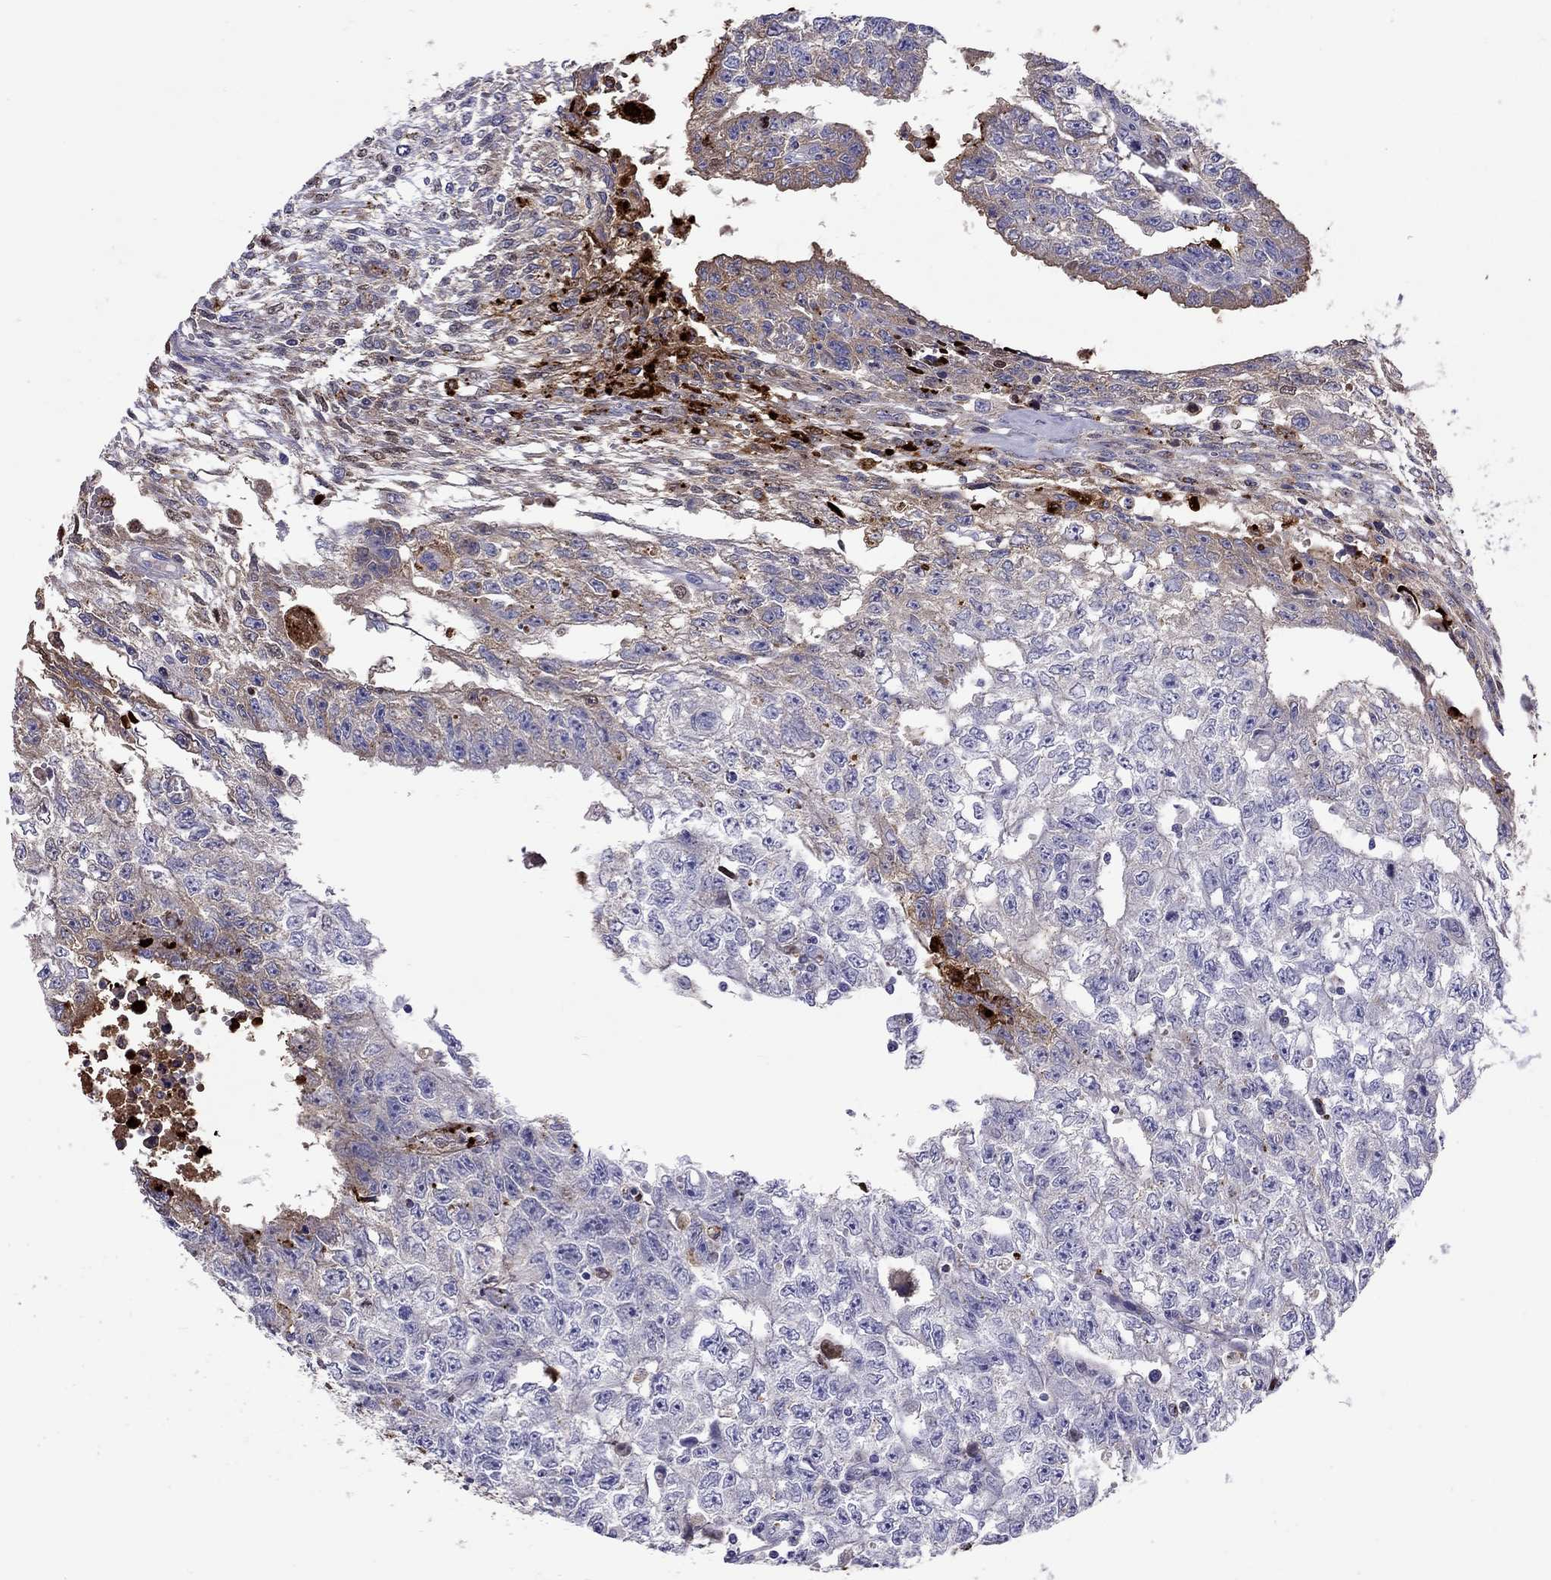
{"staining": {"intensity": "weak", "quantity": "<25%", "location": "cytoplasmic/membranous"}, "tissue": "testis cancer", "cell_type": "Tumor cells", "image_type": "cancer", "snomed": [{"axis": "morphology", "description": "Carcinoma, Embryonal, NOS"}, {"axis": "morphology", "description": "Teratoma, malignant, NOS"}, {"axis": "topography", "description": "Testis"}], "caption": "Protein analysis of testis embryonal carcinoma displays no significant expression in tumor cells.", "gene": "SERPINA3", "patient": {"sex": "male", "age": 24}}